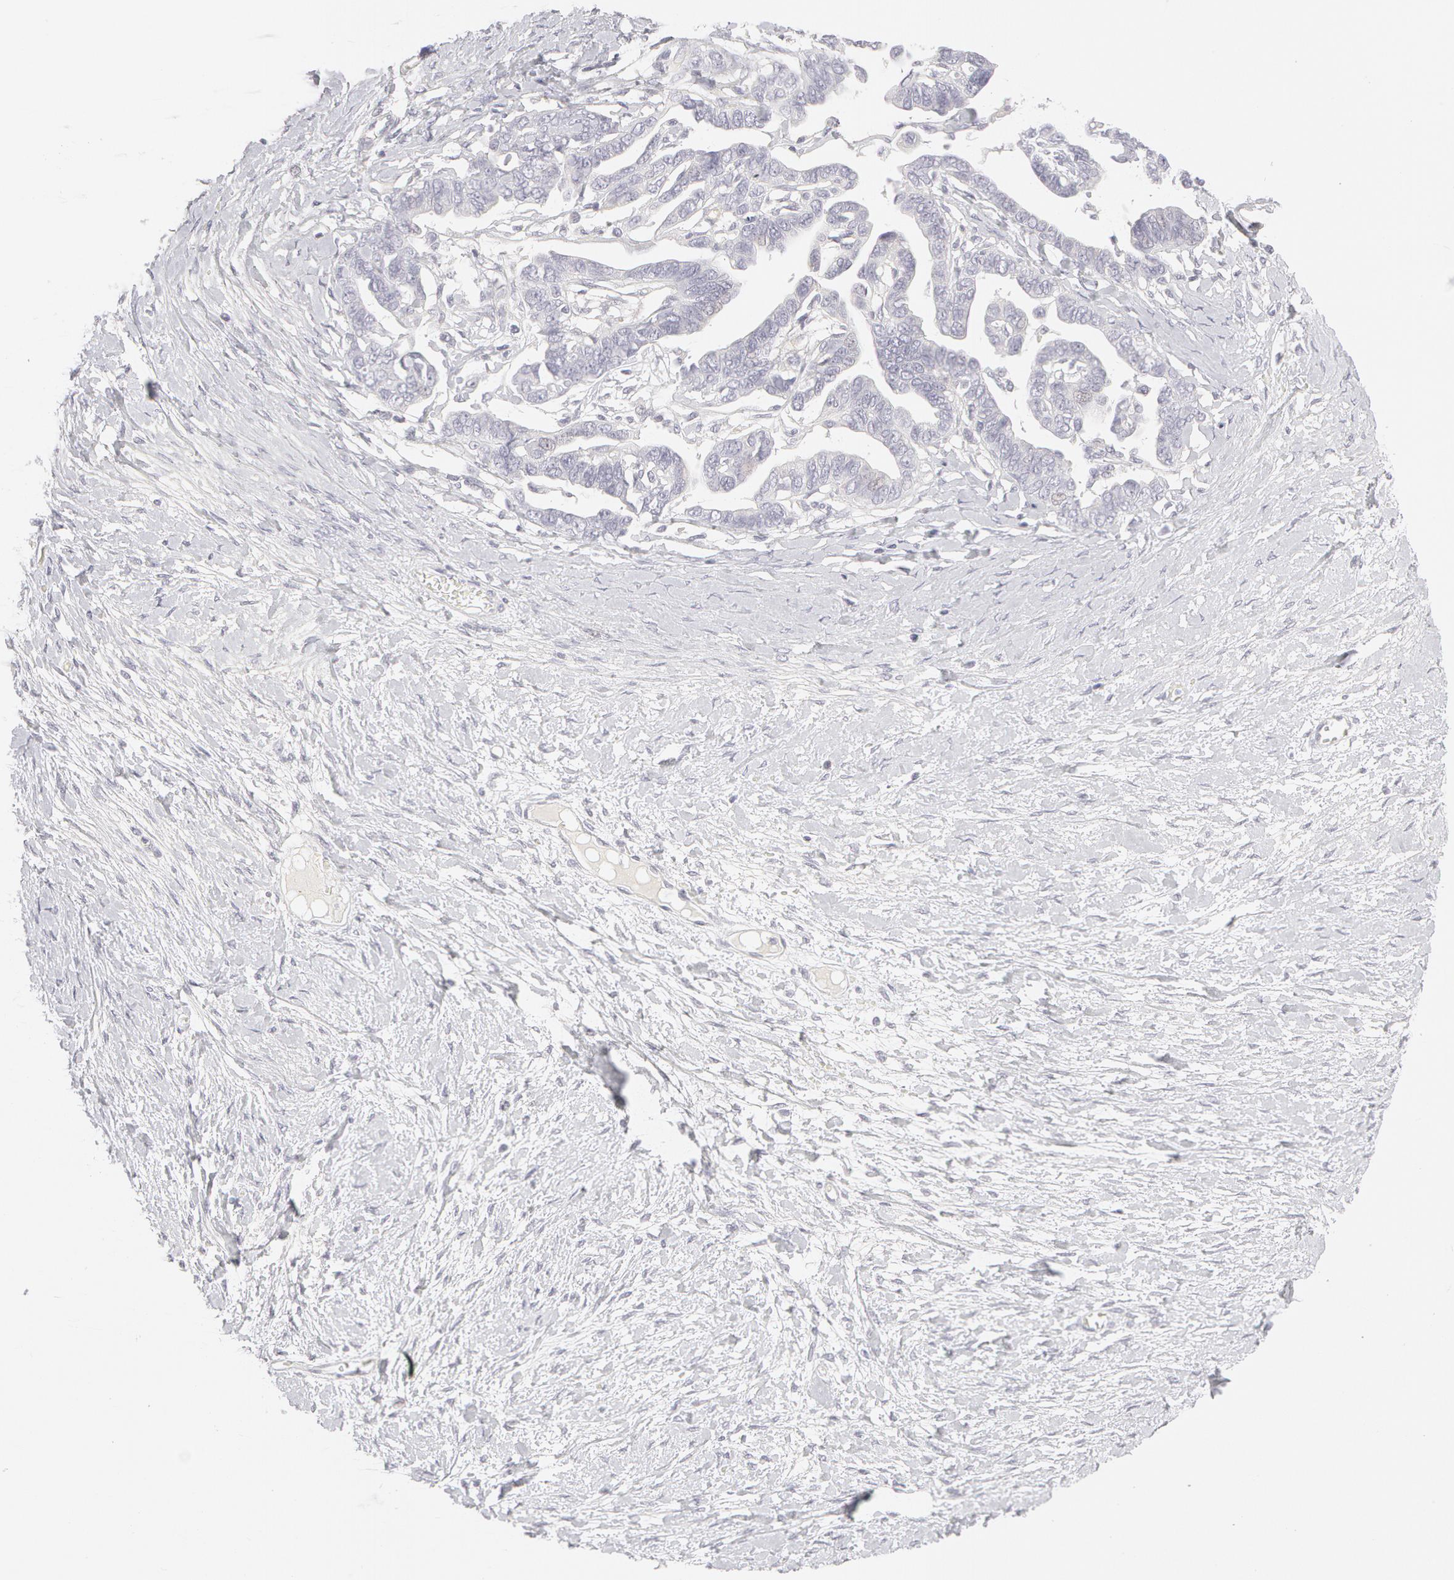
{"staining": {"intensity": "negative", "quantity": "none", "location": "none"}, "tissue": "ovarian cancer", "cell_type": "Tumor cells", "image_type": "cancer", "snomed": [{"axis": "morphology", "description": "Cystadenocarcinoma, serous, NOS"}, {"axis": "topography", "description": "Ovary"}], "caption": "DAB immunohistochemical staining of serous cystadenocarcinoma (ovarian) demonstrates no significant positivity in tumor cells.", "gene": "ABCB1", "patient": {"sex": "female", "age": 69}}